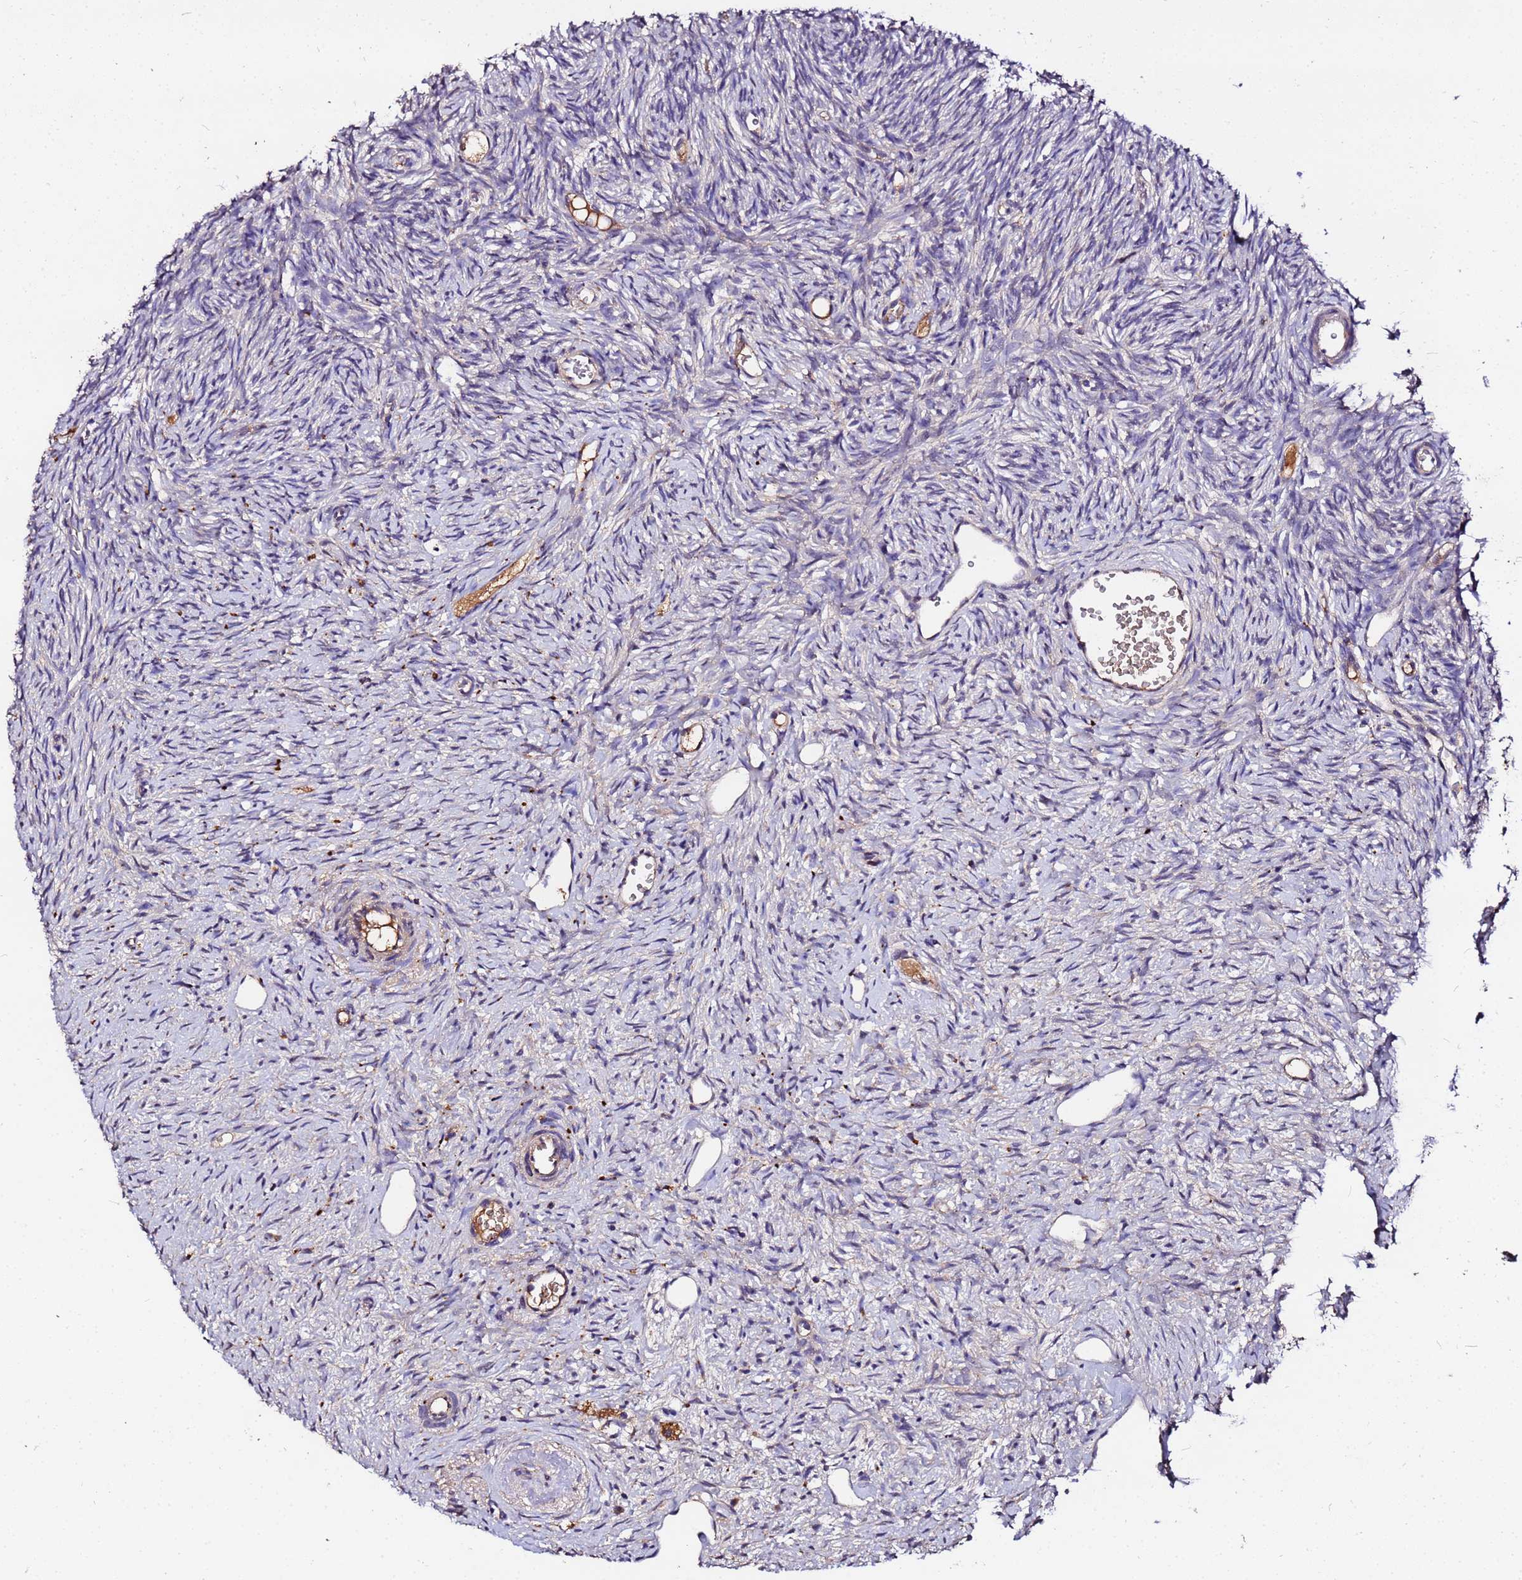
{"staining": {"intensity": "negative", "quantity": "none", "location": "none"}, "tissue": "ovary", "cell_type": "Ovarian stroma cells", "image_type": "normal", "snomed": [{"axis": "morphology", "description": "Normal tissue, NOS"}, {"axis": "topography", "description": "Ovary"}], "caption": "Immunohistochemical staining of unremarkable human ovary exhibits no significant positivity in ovarian stroma cells.", "gene": "MTERF1", "patient": {"sex": "female", "age": 51}}